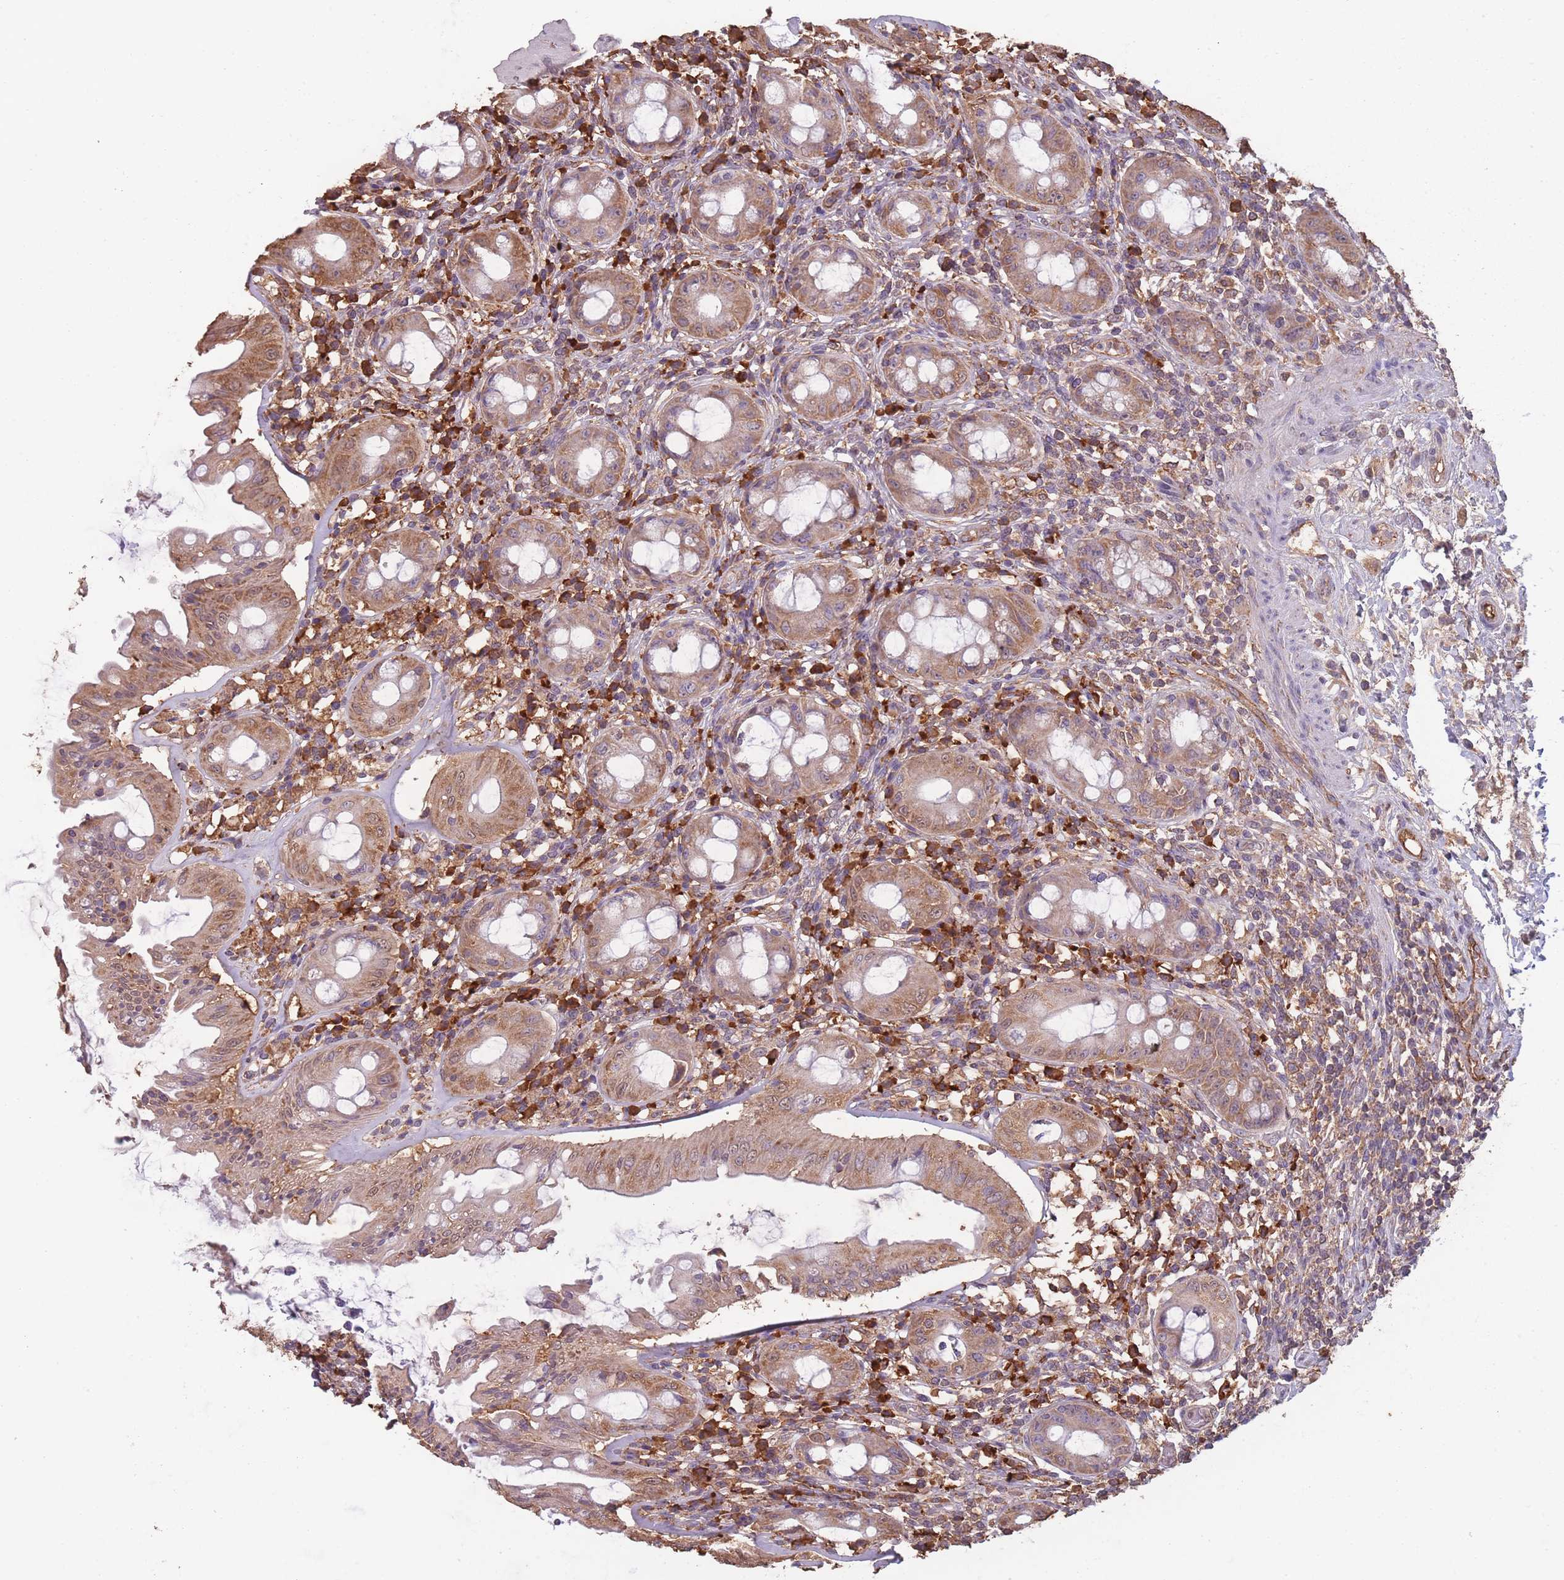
{"staining": {"intensity": "moderate", "quantity": ">75%", "location": "cytoplasmic/membranous"}, "tissue": "rectum", "cell_type": "Glandular cells", "image_type": "normal", "snomed": [{"axis": "morphology", "description": "Normal tissue, NOS"}, {"axis": "topography", "description": "Rectum"}], "caption": "High-magnification brightfield microscopy of benign rectum stained with DAB (3,3'-diaminobenzidine) (brown) and counterstained with hematoxylin (blue). glandular cells exhibit moderate cytoplasmic/membranous positivity is seen in approximately>75% of cells.", "gene": "SANBR", "patient": {"sex": "female", "age": 57}}